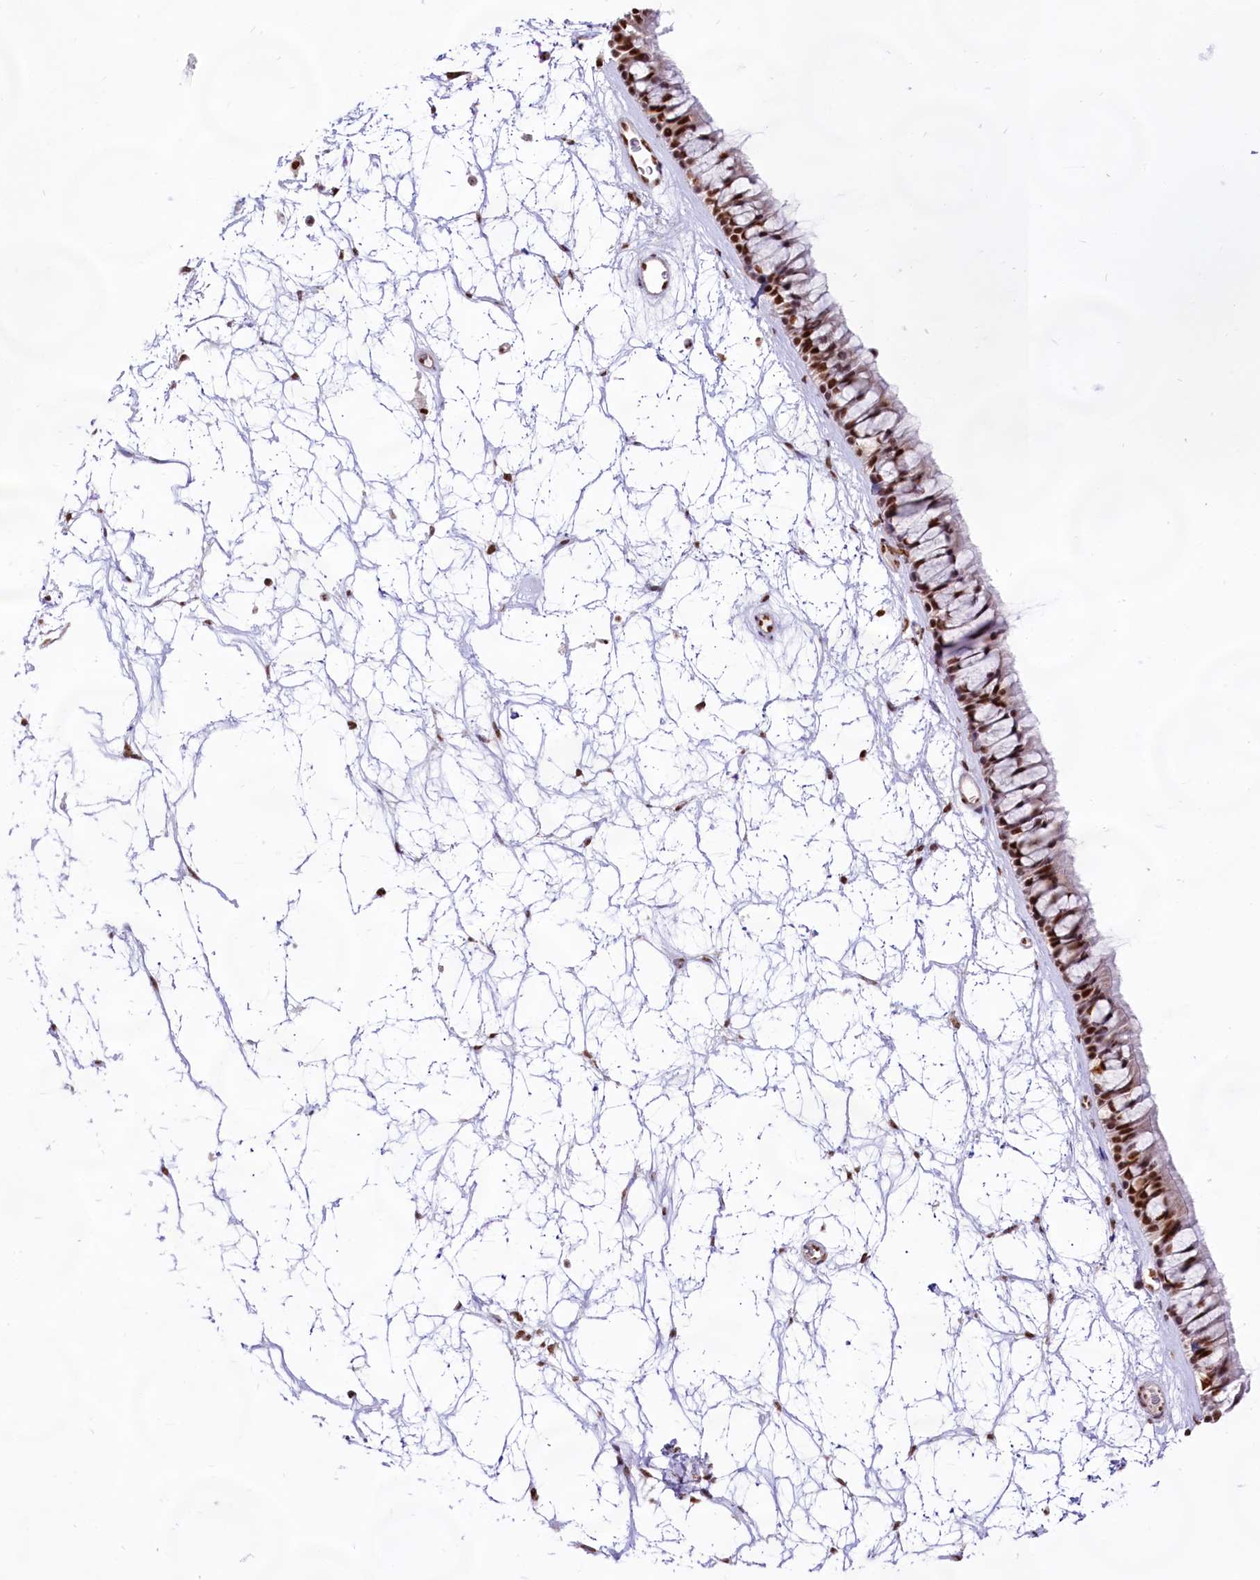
{"staining": {"intensity": "strong", "quantity": ">75%", "location": "nuclear"}, "tissue": "nasopharynx", "cell_type": "Respiratory epithelial cells", "image_type": "normal", "snomed": [{"axis": "morphology", "description": "Normal tissue, NOS"}, {"axis": "topography", "description": "Nasopharynx"}], "caption": "About >75% of respiratory epithelial cells in normal nasopharynx show strong nuclear protein positivity as visualized by brown immunohistochemical staining.", "gene": "HIRA", "patient": {"sex": "male", "age": 64}}